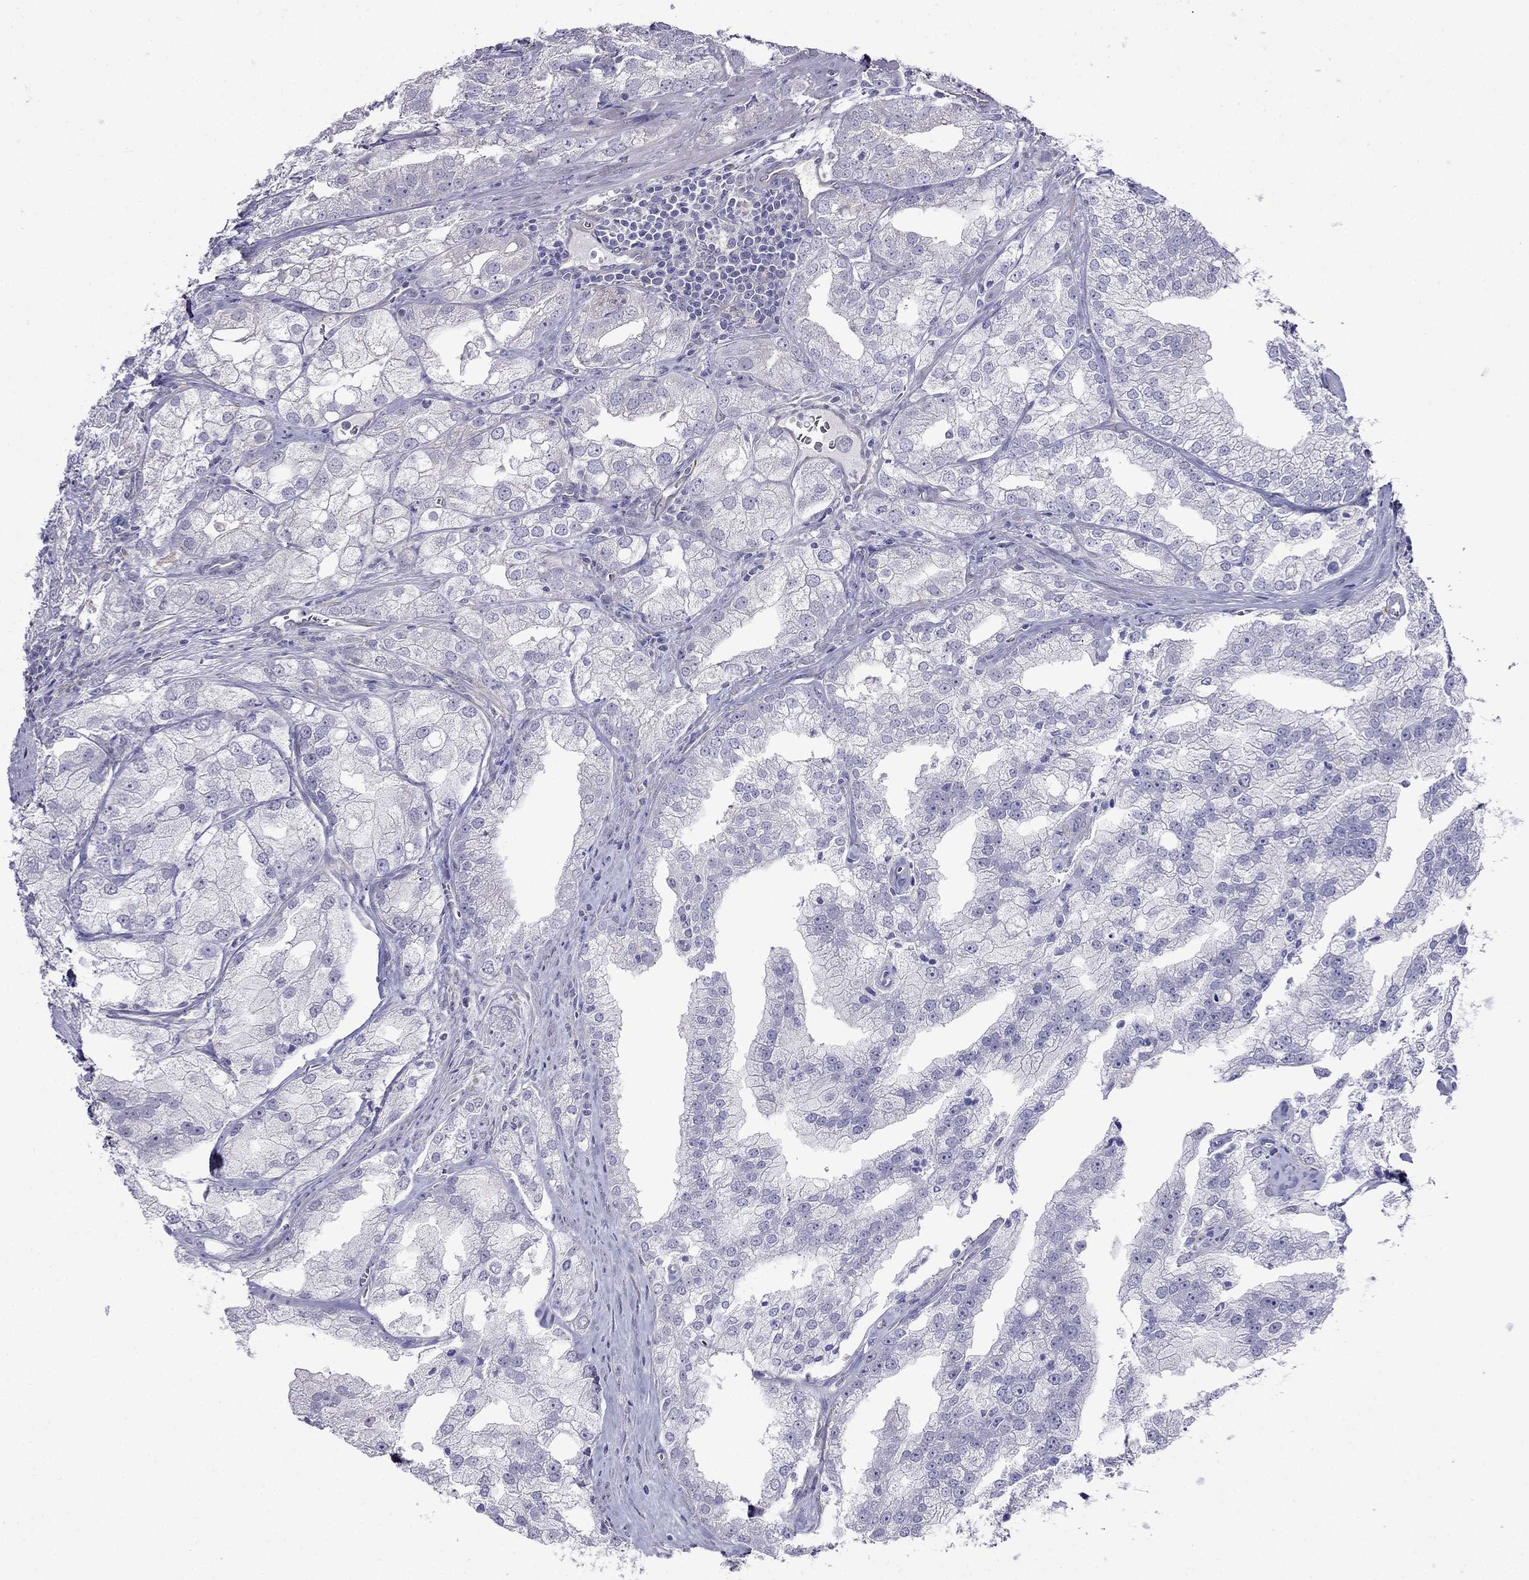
{"staining": {"intensity": "negative", "quantity": "none", "location": "none"}, "tissue": "prostate cancer", "cell_type": "Tumor cells", "image_type": "cancer", "snomed": [{"axis": "morphology", "description": "Adenocarcinoma, NOS"}, {"axis": "topography", "description": "Prostate"}], "caption": "A high-resolution micrograph shows immunohistochemistry (IHC) staining of adenocarcinoma (prostate), which displays no significant staining in tumor cells. Brightfield microscopy of immunohistochemistry (IHC) stained with DAB (brown) and hematoxylin (blue), captured at high magnification.", "gene": "SCNN1D", "patient": {"sex": "male", "age": 70}}